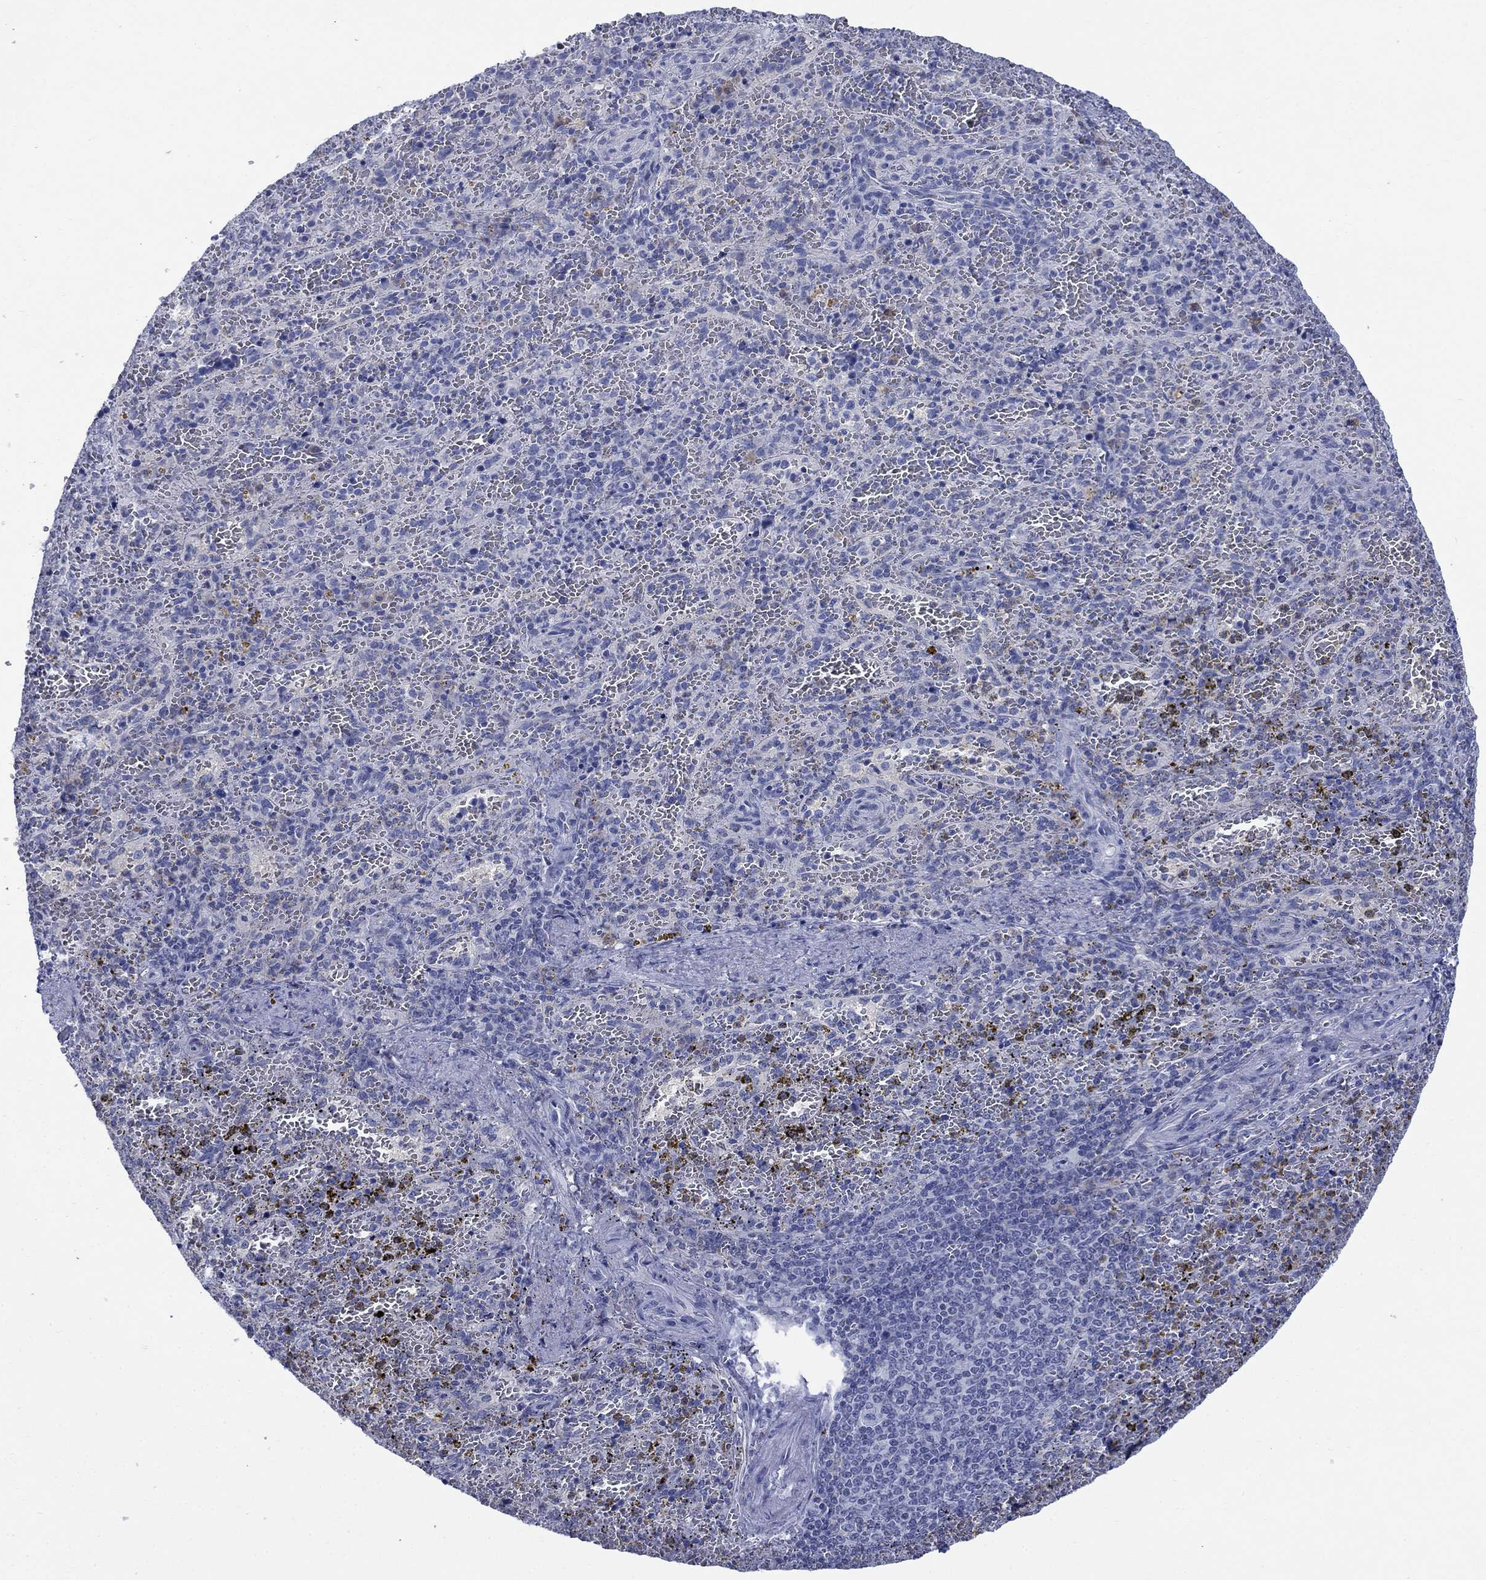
{"staining": {"intensity": "negative", "quantity": "none", "location": "none"}, "tissue": "spleen", "cell_type": "Cells in red pulp", "image_type": "normal", "snomed": [{"axis": "morphology", "description": "Normal tissue, NOS"}, {"axis": "topography", "description": "Spleen"}], "caption": "IHC micrograph of benign spleen: spleen stained with DAB (3,3'-diaminobenzidine) displays no significant protein staining in cells in red pulp. (DAB IHC with hematoxylin counter stain).", "gene": "IGF2BP3", "patient": {"sex": "female", "age": 50}}